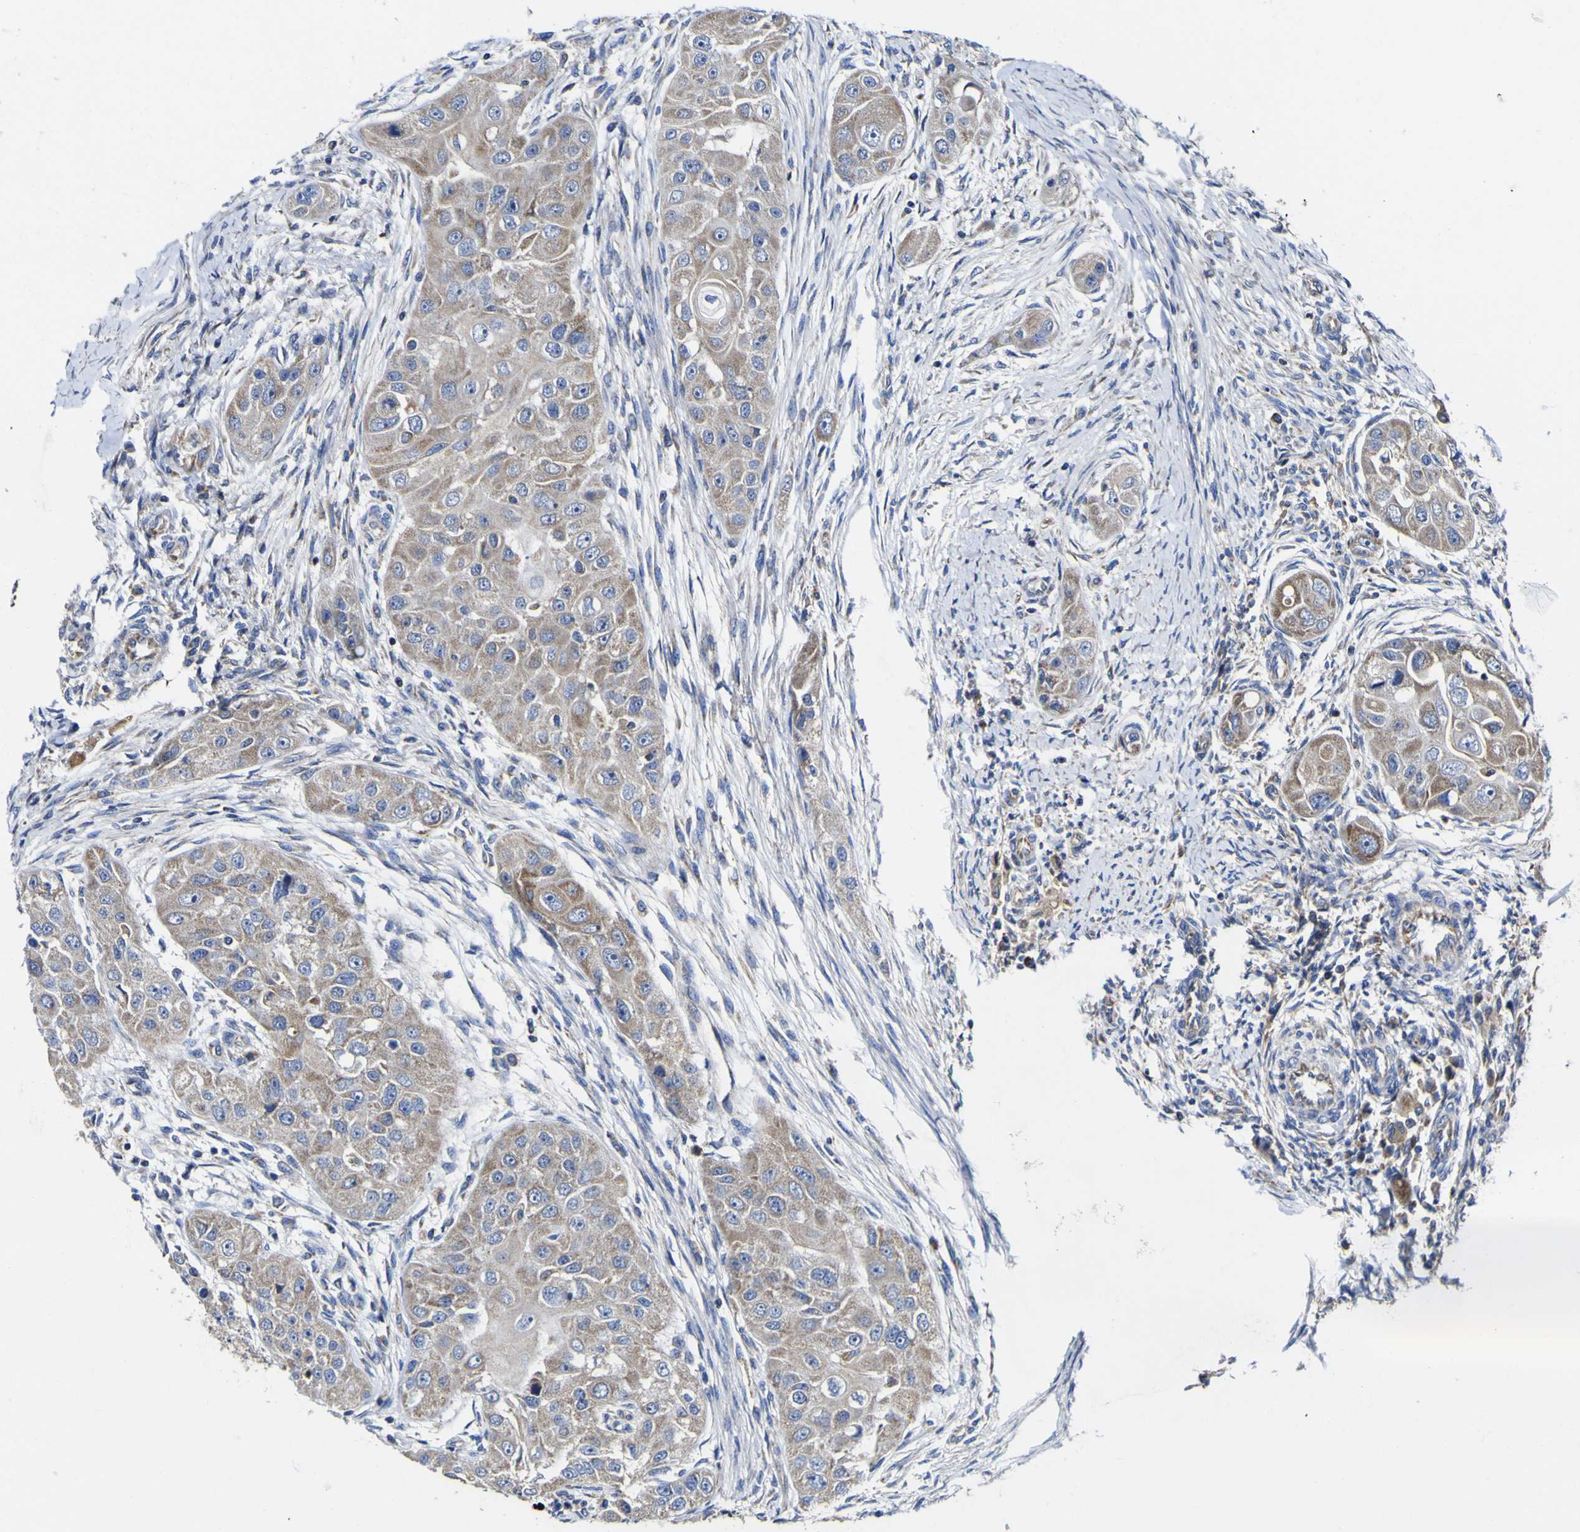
{"staining": {"intensity": "weak", "quantity": ">75%", "location": "cytoplasmic/membranous"}, "tissue": "head and neck cancer", "cell_type": "Tumor cells", "image_type": "cancer", "snomed": [{"axis": "morphology", "description": "Normal tissue, NOS"}, {"axis": "morphology", "description": "Squamous cell carcinoma, NOS"}, {"axis": "topography", "description": "Skeletal muscle"}, {"axis": "topography", "description": "Head-Neck"}], "caption": "Head and neck squamous cell carcinoma was stained to show a protein in brown. There is low levels of weak cytoplasmic/membranous expression in about >75% of tumor cells. (brown staining indicates protein expression, while blue staining denotes nuclei).", "gene": "CCDC90B", "patient": {"sex": "male", "age": 51}}